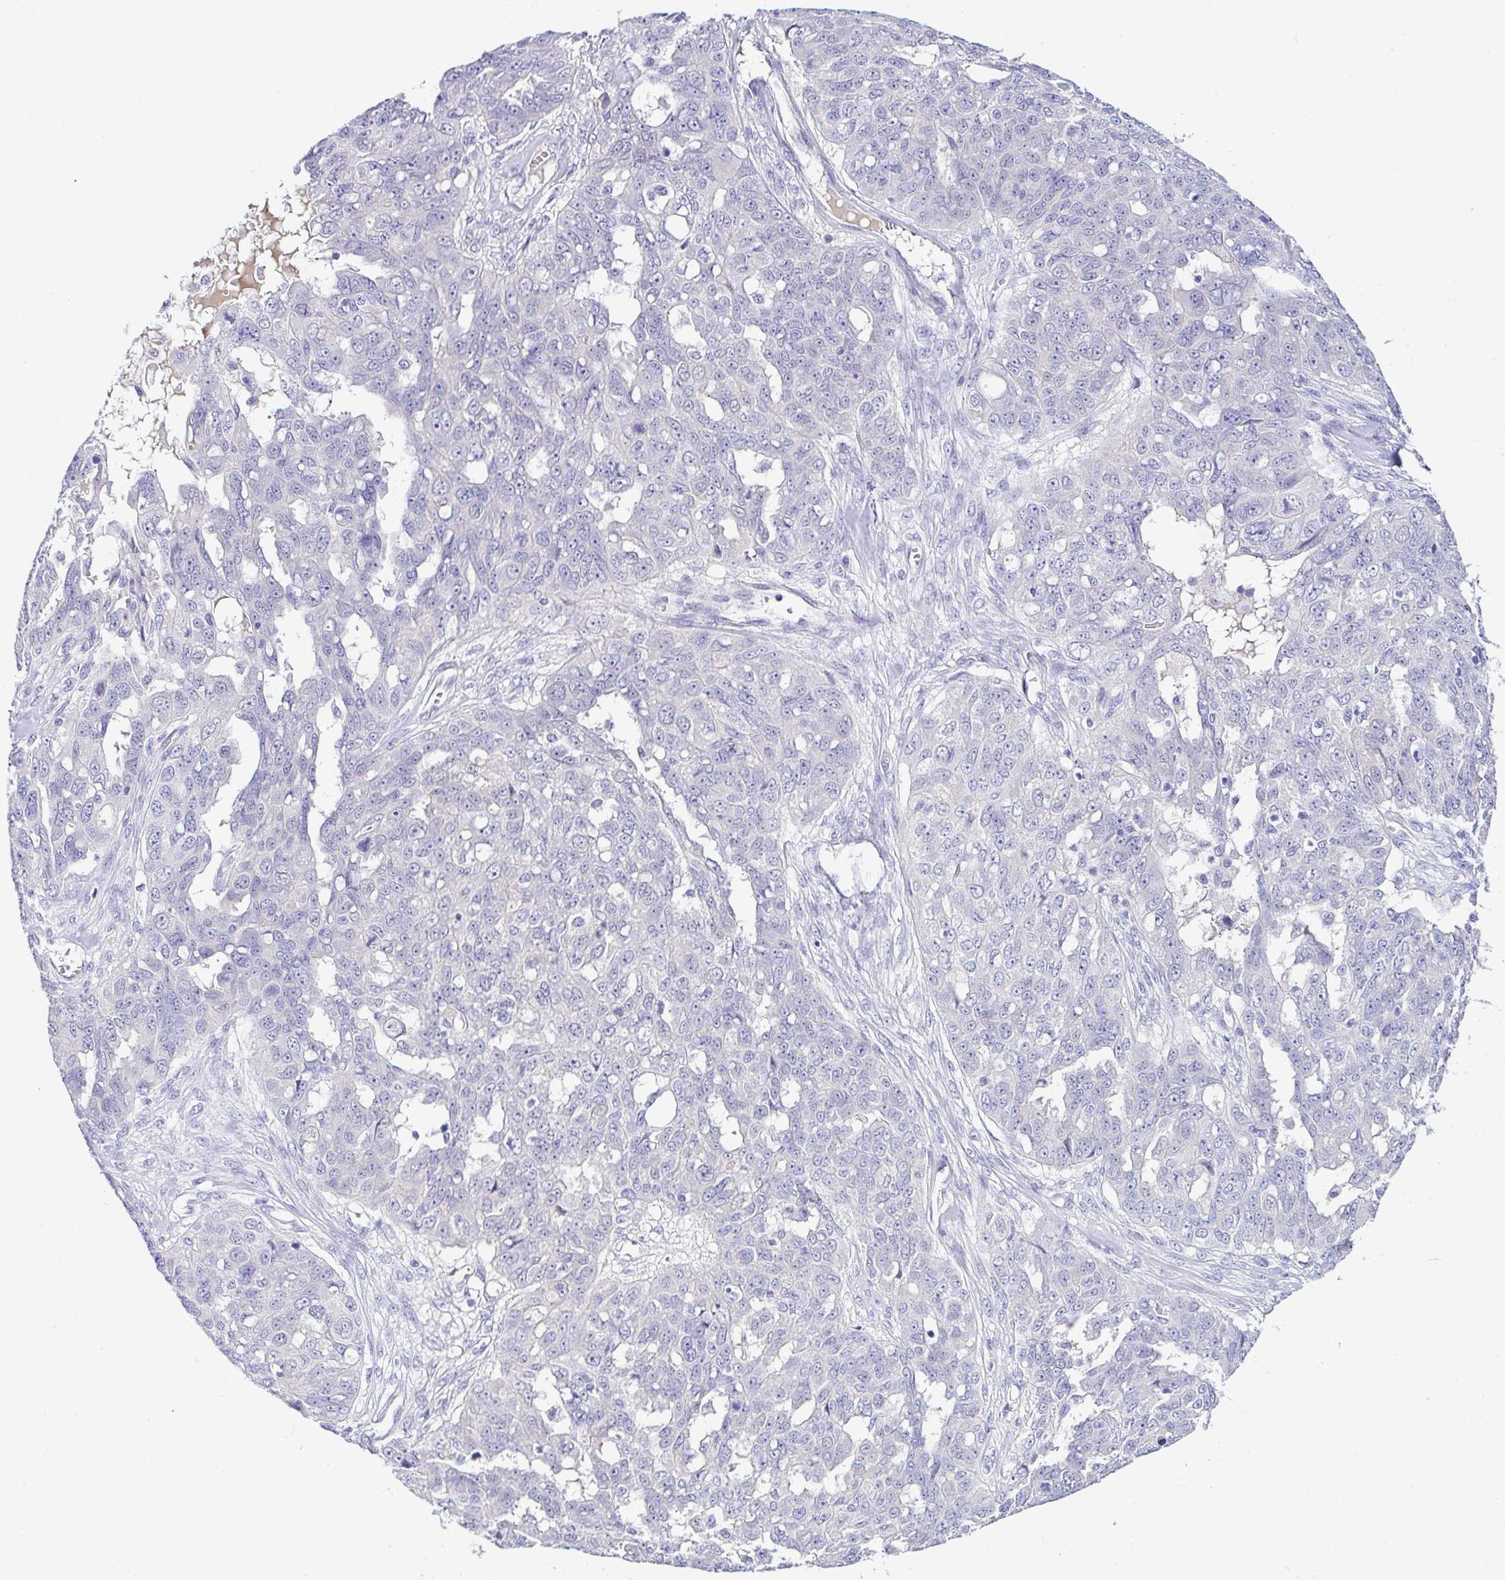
{"staining": {"intensity": "negative", "quantity": "none", "location": "none"}, "tissue": "ovarian cancer", "cell_type": "Tumor cells", "image_type": "cancer", "snomed": [{"axis": "morphology", "description": "Carcinoma, endometroid"}, {"axis": "topography", "description": "Ovary"}], "caption": "There is no significant positivity in tumor cells of ovarian cancer (endometroid carcinoma).", "gene": "SERPINE3", "patient": {"sex": "female", "age": 70}}